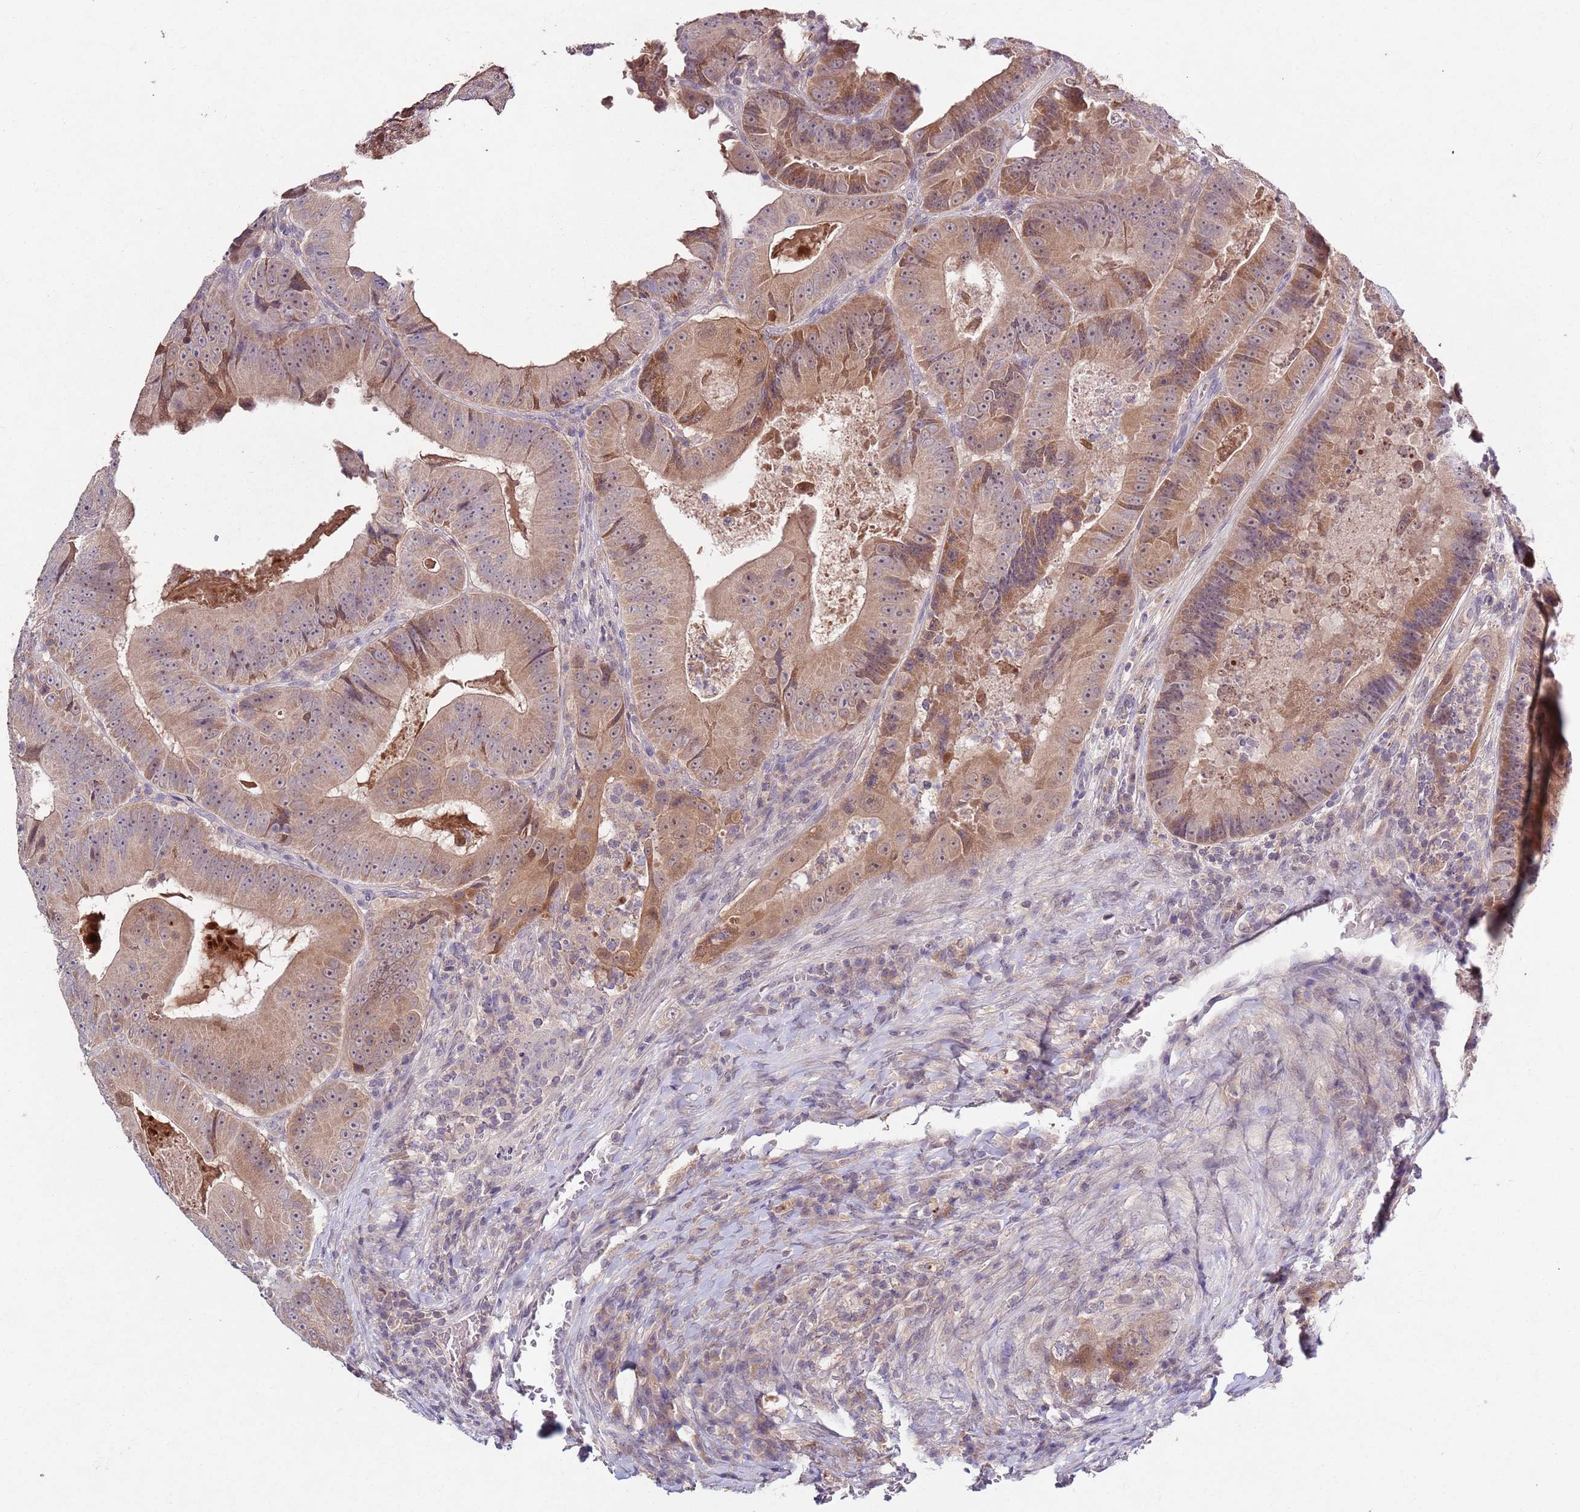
{"staining": {"intensity": "moderate", "quantity": "25%-75%", "location": "cytoplasmic/membranous"}, "tissue": "colorectal cancer", "cell_type": "Tumor cells", "image_type": "cancer", "snomed": [{"axis": "morphology", "description": "Adenocarcinoma, NOS"}, {"axis": "topography", "description": "Colon"}], "caption": "About 25%-75% of tumor cells in human colorectal adenocarcinoma reveal moderate cytoplasmic/membranous protein staining as visualized by brown immunohistochemical staining.", "gene": "NRDE2", "patient": {"sex": "female", "age": 86}}